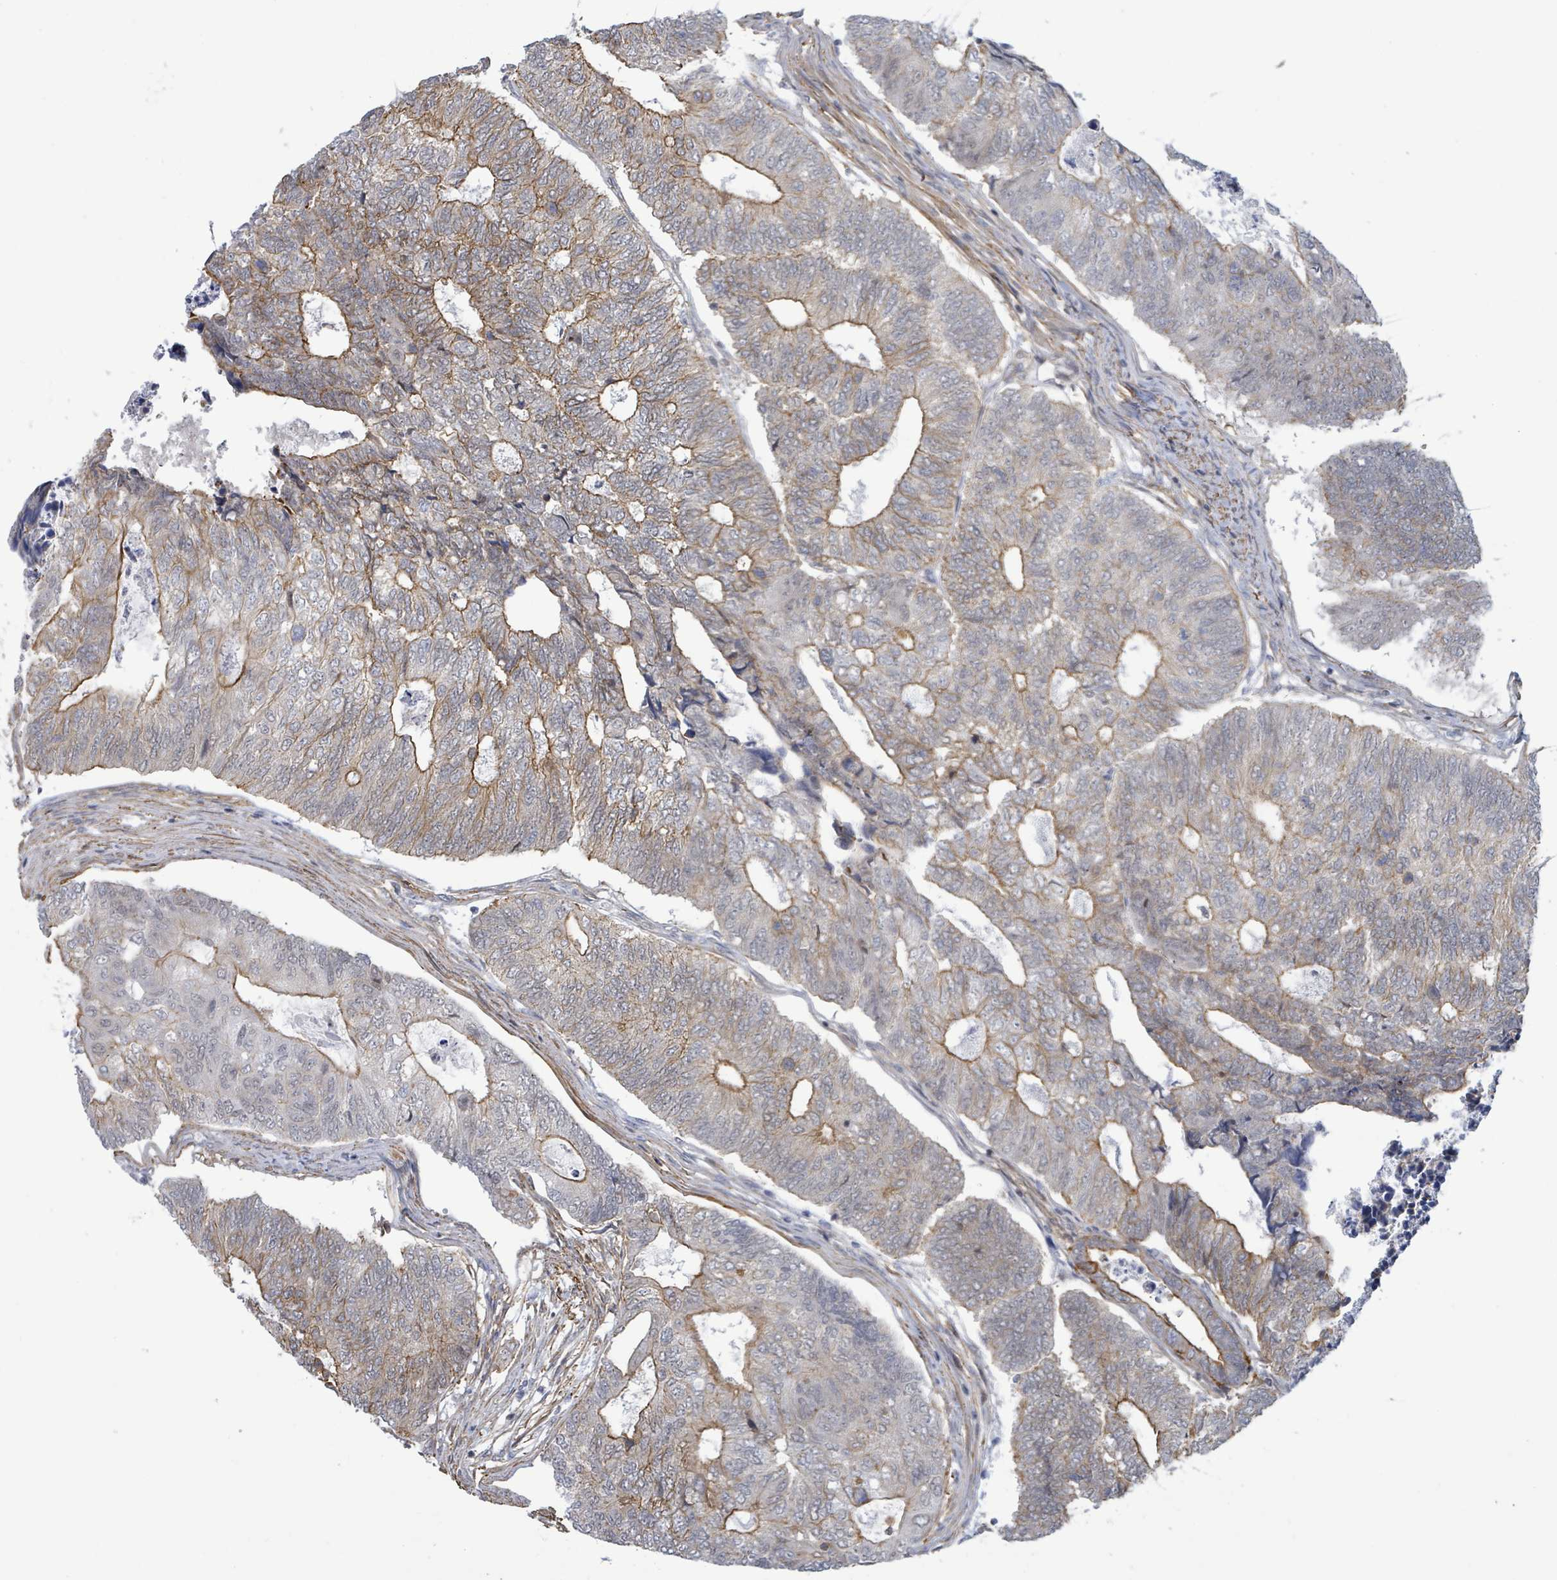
{"staining": {"intensity": "moderate", "quantity": "25%-75%", "location": "cytoplasmic/membranous"}, "tissue": "colorectal cancer", "cell_type": "Tumor cells", "image_type": "cancer", "snomed": [{"axis": "morphology", "description": "Adenocarcinoma, NOS"}, {"axis": "topography", "description": "Colon"}], "caption": "The immunohistochemical stain labels moderate cytoplasmic/membranous staining in tumor cells of colorectal cancer (adenocarcinoma) tissue.", "gene": "DMRTC1B", "patient": {"sex": "female", "age": 67}}